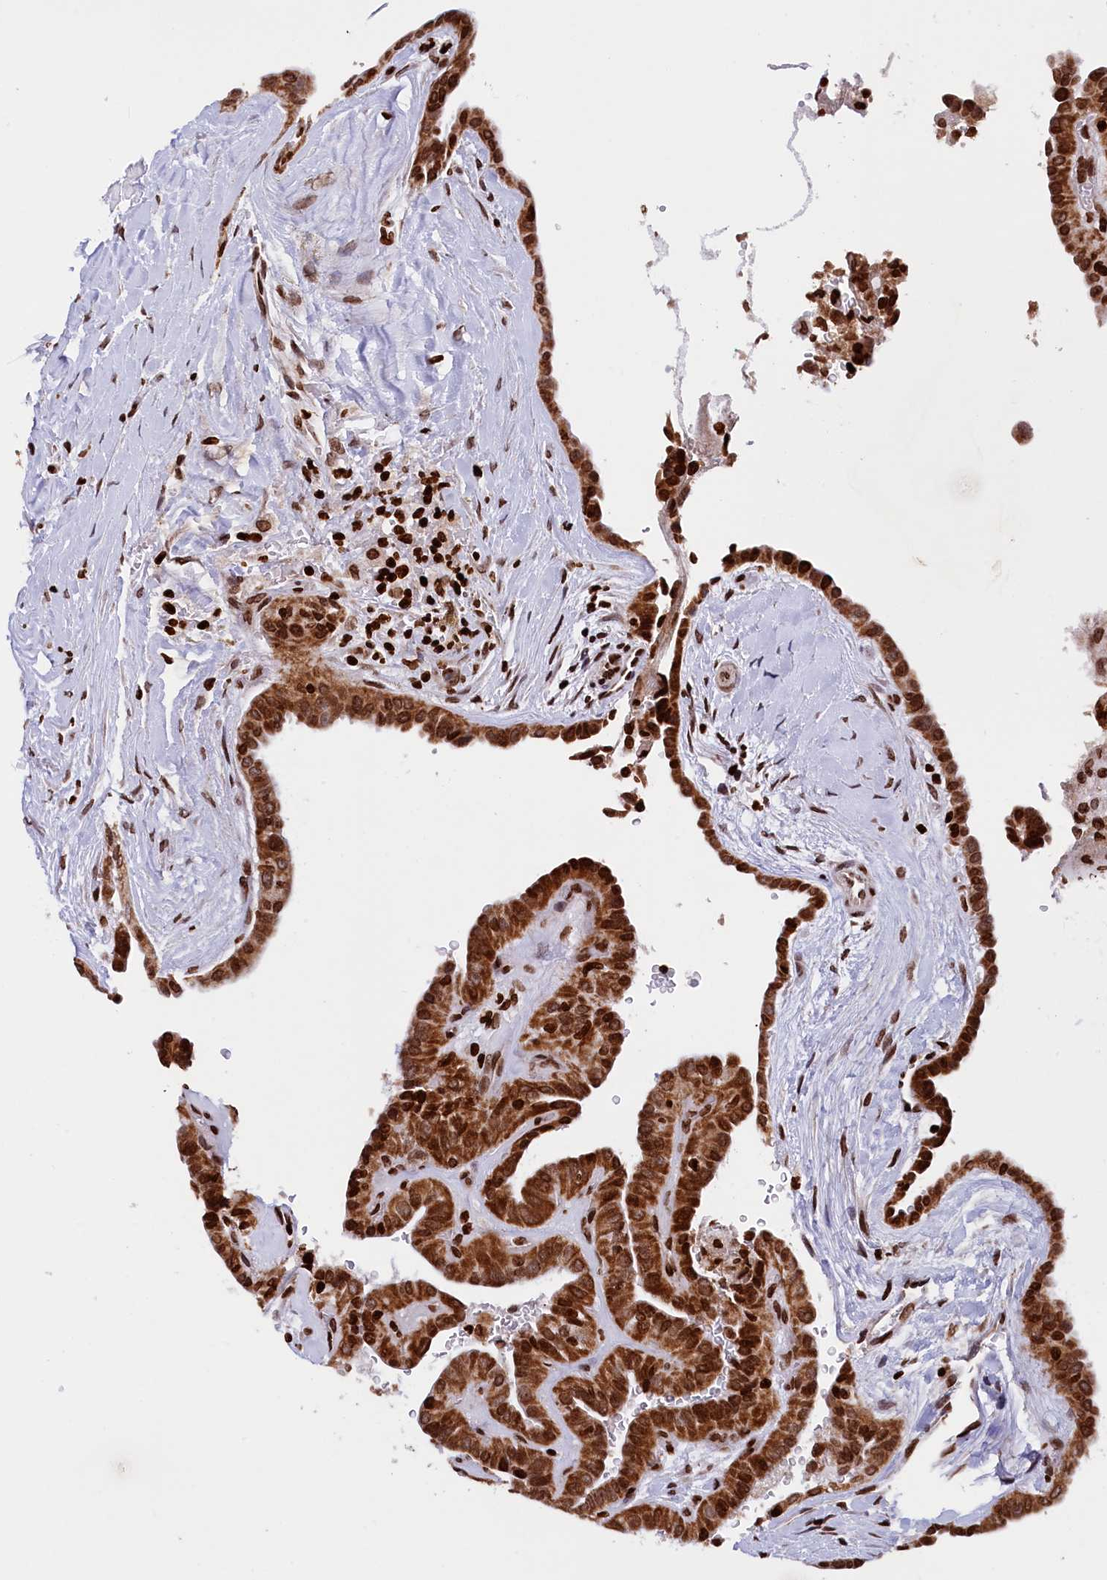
{"staining": {"intensity": "strong", "quantity": ">75%", "location": "cytoplasmic/membranous,nuclear"}, "tissue": "thyroid cancer", "cell_type": "Tumor cells", "image_type": "cancer", "snomed": [{"axis": "morphology", "description": "Papillary adenocarcinoma, NOS"}, {"axis": "topography", "description": "Thyroid gland"}], "caption": "Immunohistochemistry image of human thyroid cancer stained for a protein (brown), which exhibits high levels of strong cytoplasmic/membranous and nuclear positivity in about >75% of tumor cells.", "gene": "TIMM29", "patient": {"sex": "male", "age": 77}}